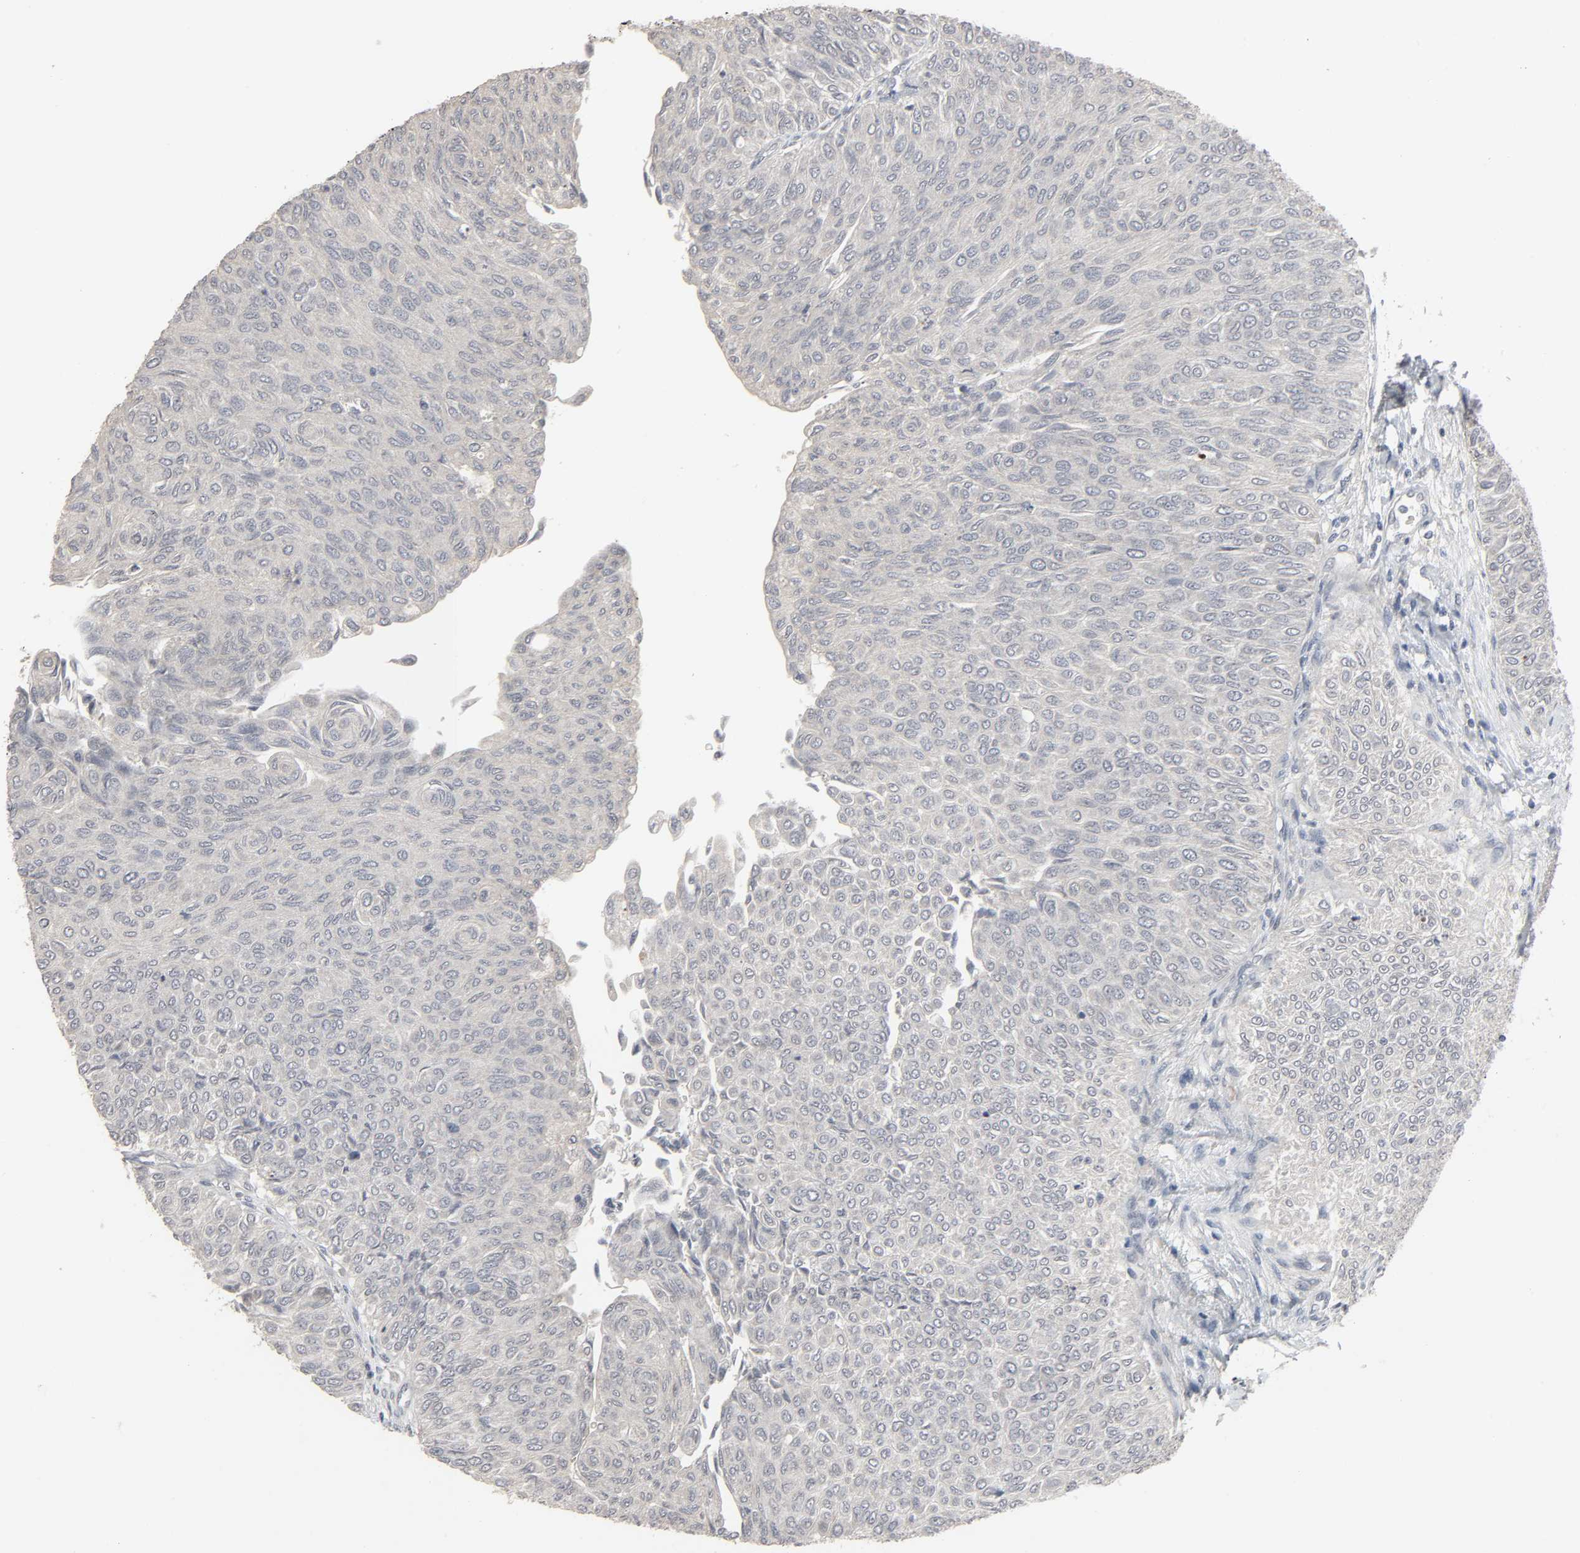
{"staining": {"intensity": "negative", "quantity": "none", "location": "none"}, "tissue": "urothelial cancer", "cell_type": "Tumor cells", "image_type": "cancer", "snomed": [{"axis": "morphology", "description": "Urothelial carcinoma, Low grade"}, {"axis": "topography", "description": "Urinary bladder"}], "caption": "Tumor cells are negative for brown protein staining in urothelial cancer. (DAB immunohistochemistry (IHC) with hematoxylin counter stain).", "gene": "ZNF222", "patient": {"sex": "male", "age": 78}}